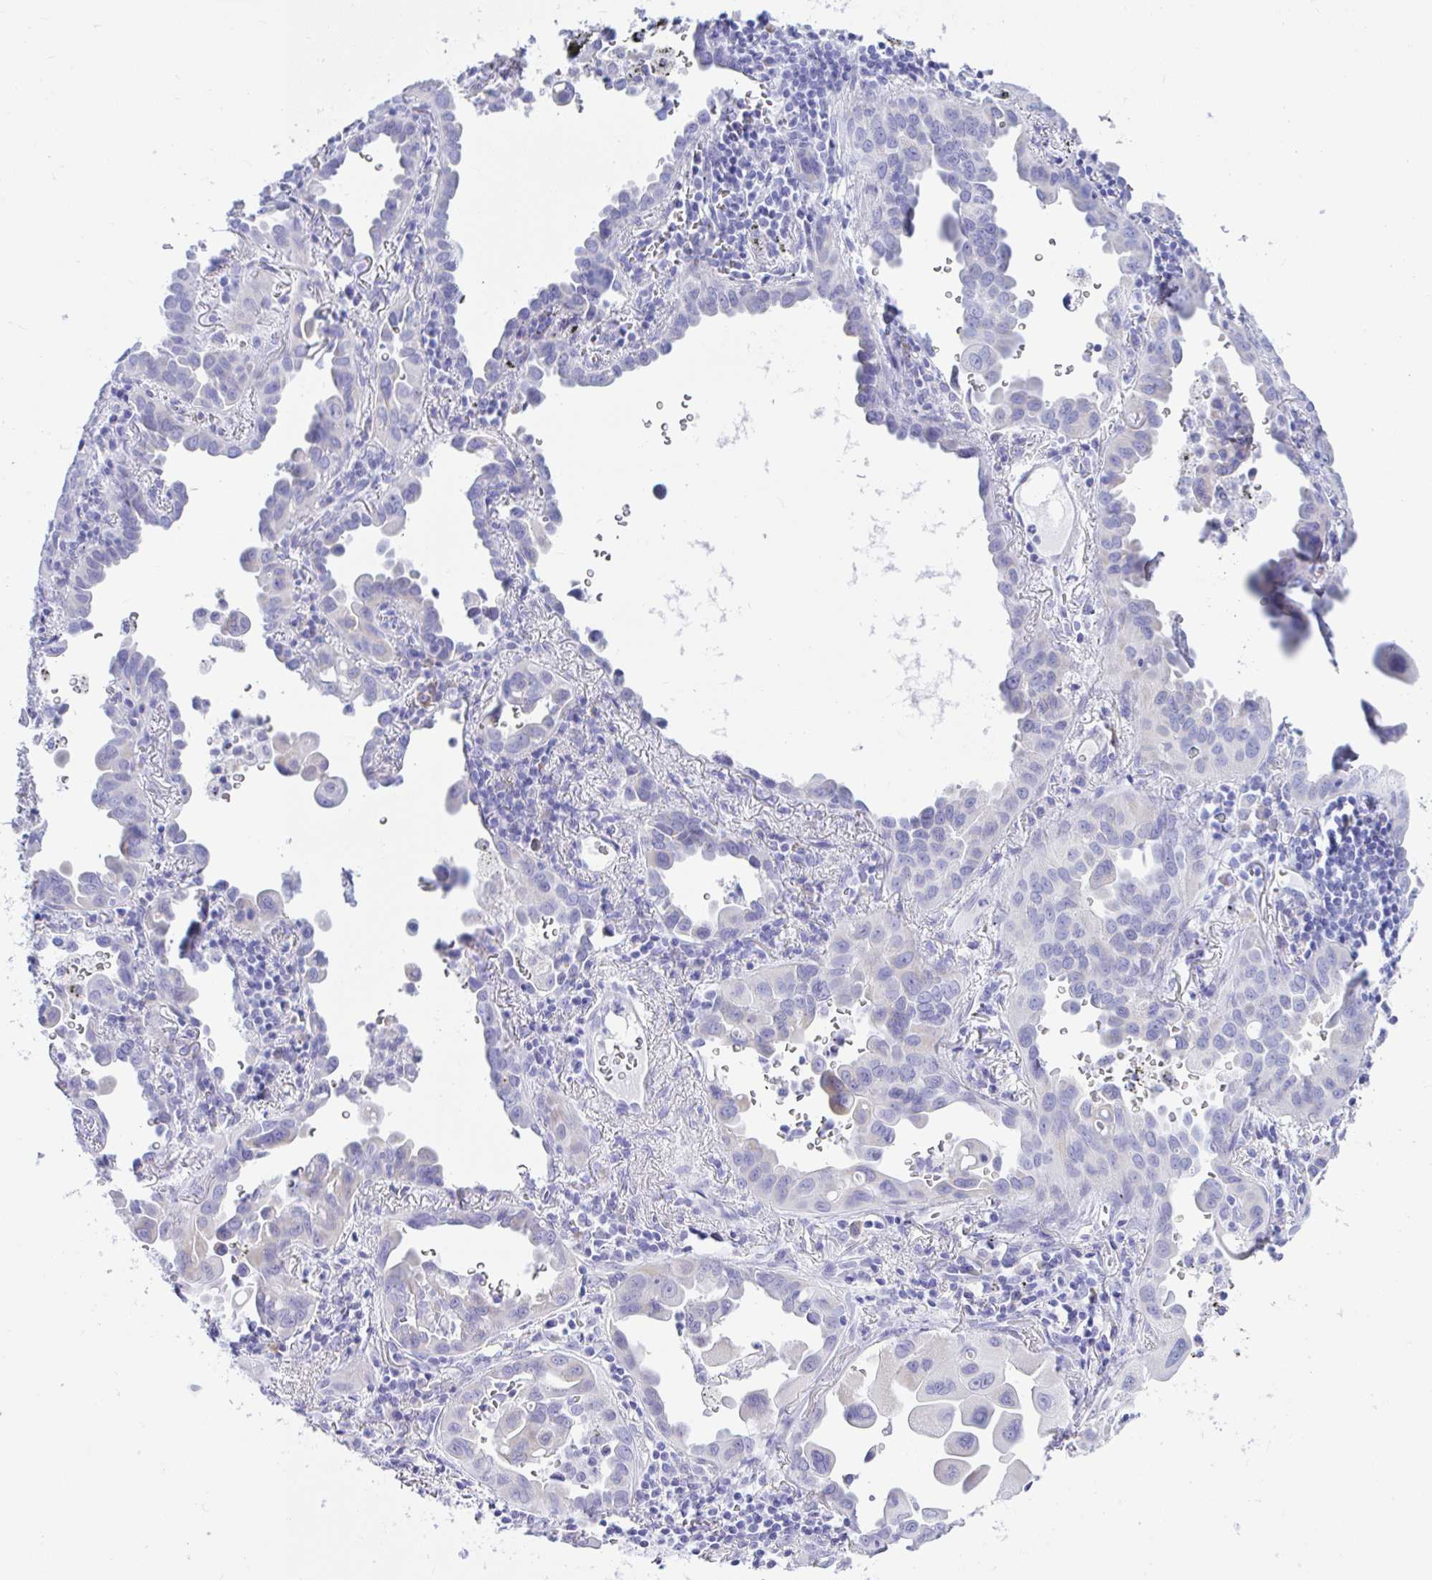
{"staining": {"intensity": "weak", "quantity": "<25%", "location": "cytoplasmic/membranous"}, "tissue": "lung cancer", "cell_type": "Tumor cells", "image_type": "cancer", "snomed": [{"axis": "morphology", "description": "Adenocarcinoma, NOS"}, {"axis": "topography", "description": "Lung"}], "caption": "This is a micrograph of immunohistochemistry (IHC) staining of adenocarcinoma (lung), which shows no positivity in tumor cells.", "gene": "SEL1L2", "patient": {"sex": "male", "age": 68}}